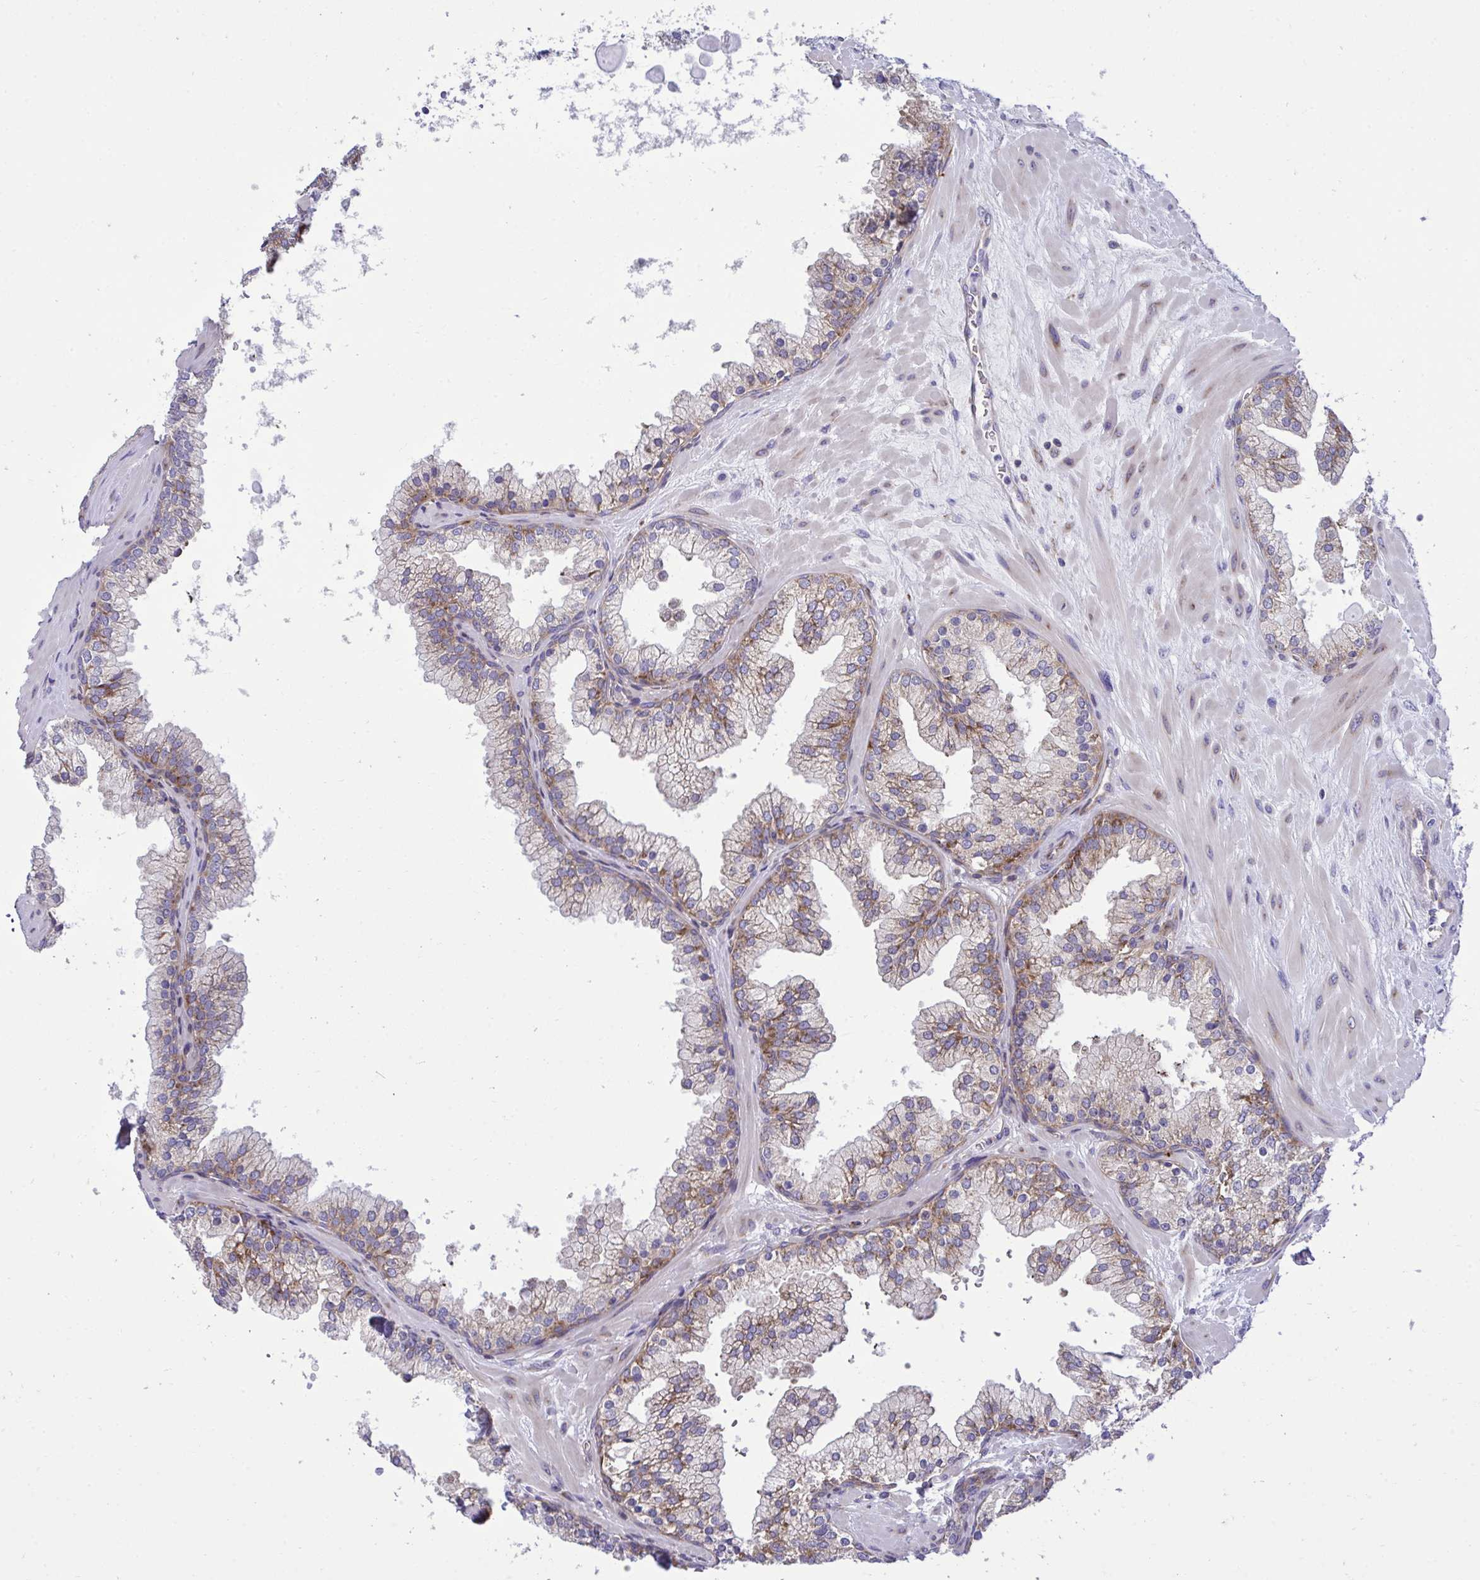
{"staining": {"intensity": "moderate", "quantity": ">75%", "location": "cytoplasmic/membranous"}, "tissue": "prostate", "cell_type": "Glandular cells", "image_type": "normal", "snomed": [{"axis": "morphology", "description": "Normal tissue, NOS"}, {"axis": "topography", "description": "Prostate"}, {"axis": "topography", "description": "Peripheral nerve tissue"}], "caption": "Immunohistochemical staining of benign human prostate exhibits medium levels of moderate cytoplasmic/membranous positivity in about >75% of glandular cells.", "gene": "RPS15", "patient": {"sex": "male", "age": 61}}